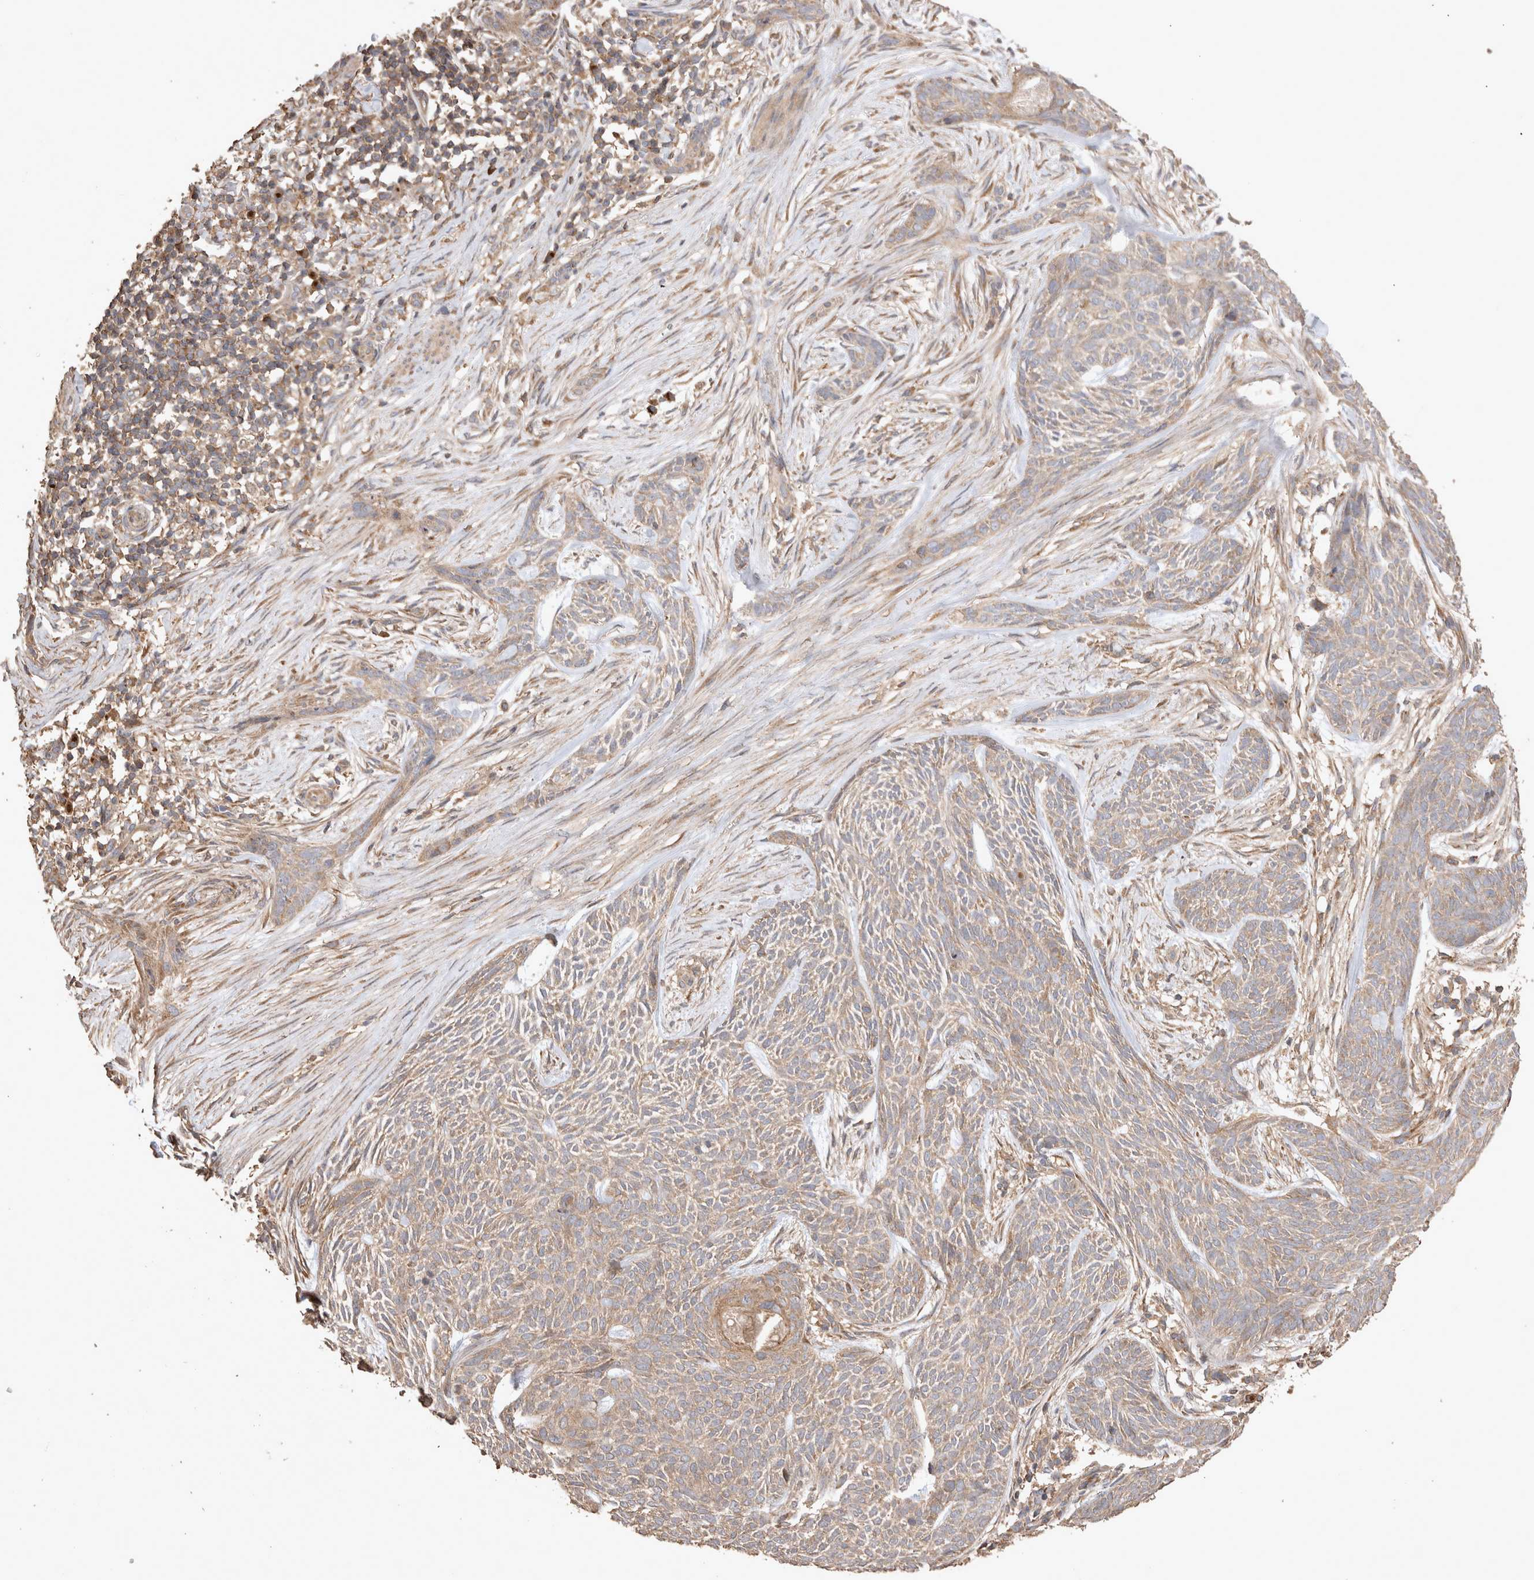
{"staining": {"intensity": "weak", "quantity": ">75%", "location": "cytoplasmic/membranous"}, "tissue": "skin cancer", "cell_type": "Tumor cells", "image_type": "cancer", "snomed": [{"axis": "morphology", "description": "Basal cell carcinoma"}, {"axis": "topography", "description": "Skin"}], "caption": "Immunohistochemistry histopathology image of neoplastic tissue: basal cell carcinoma (skin) stained using IHC displays low levels of weak protein expression localized specifically in the cytoplasmic/membranous of tumor cells, appearing as a cytoplasmic/membranous brown color.", "gene": "SNX31", "patient": {"sex": "female", "age": 59}}